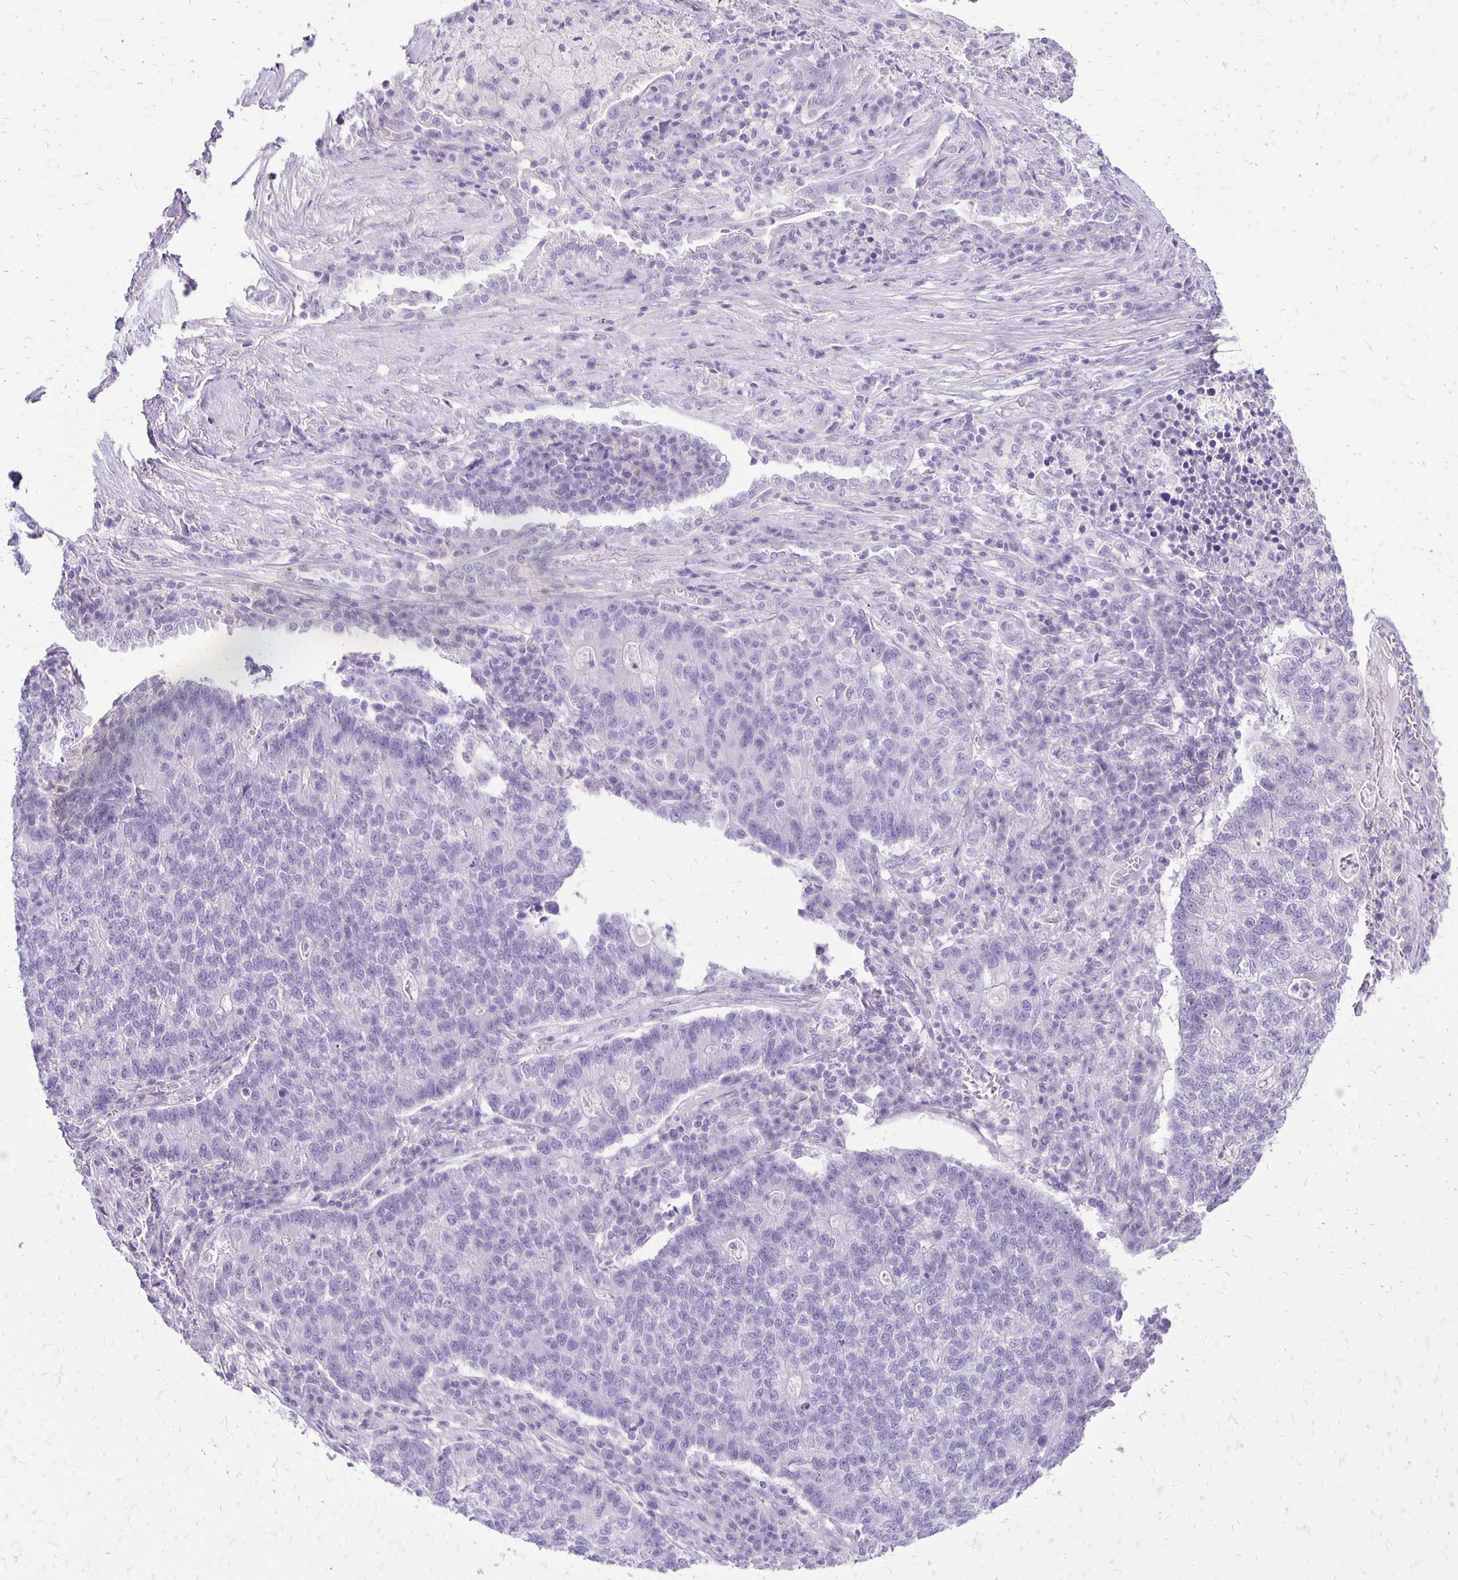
{"staining": {"intensity": "negative", "quantity": "none", "location": "none"}, "tissue": "lung cancer", "cell_type": "Tumor cells", "image_type": "cancer", "snomed": [{"axis": "morphology", "description": "Adenocarcinoma, NOS"}, {"axis": "topography", "description": "Lung"}], "caption": "Tumor cells show no significant protein positivity in lung cancer (adenocarcinoma).", "gene": "ANKRD45", "patient": {"sex": "male", "age": 57}}